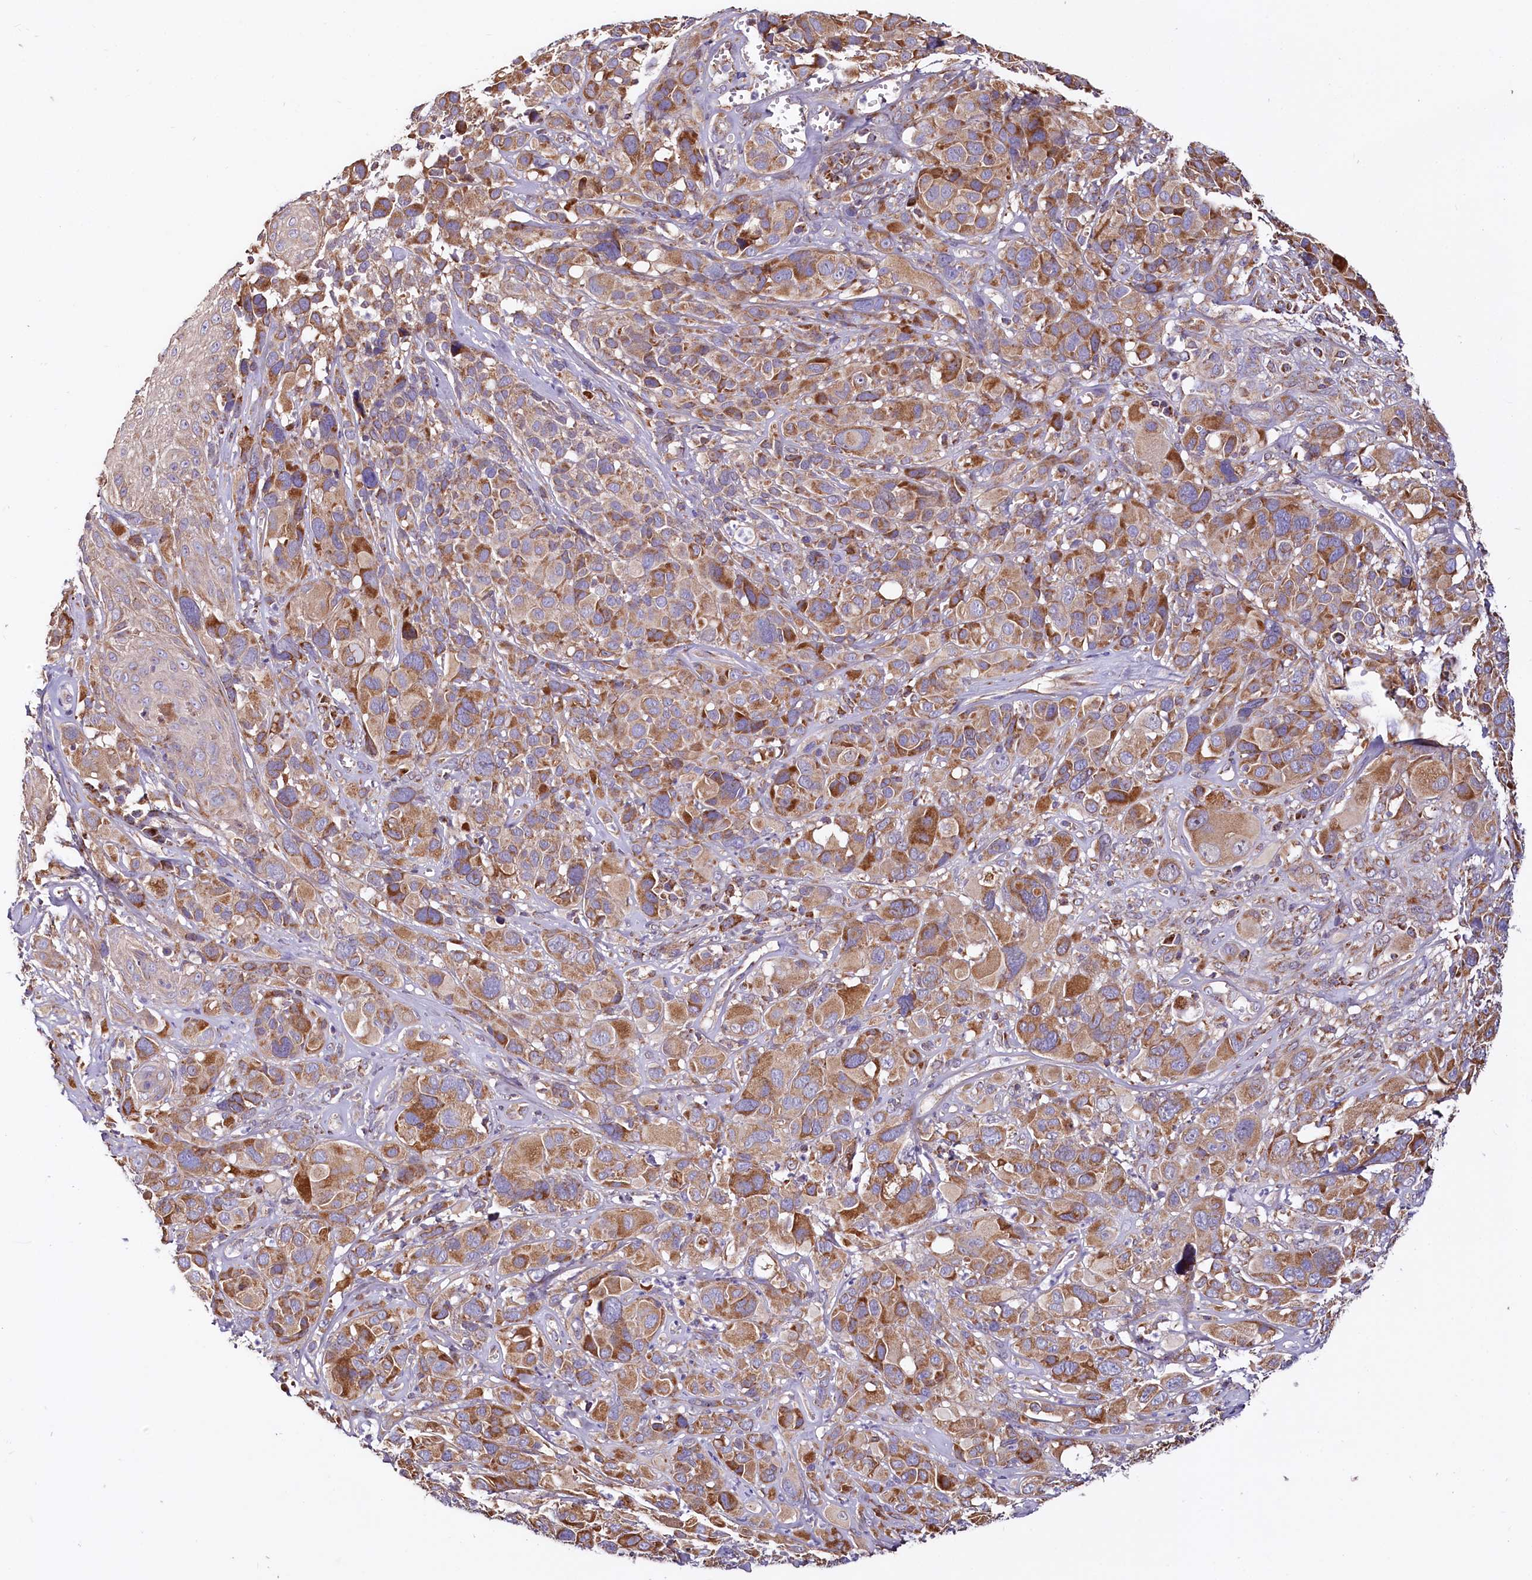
{"staining": {"intensity": "moderate", "quantity": ">75%", "location": "cytoplasmic/membranous"}, "tissue": "melanoma", "cell_type": "Tumor cells", "image_type": "cancer", "snomed": [{"axis": "morphology", "description": "Malignant melanoma, NOS"}, {"axis": "topography", "description": "Skin of trunk"}], "caption": "Melanoma stained with immunohistochemistry displays moderate cytoplasmic/membranous staining in about >75% of tumor cells.", "gene": "NUDT15", "patient": {"sex": "male", "age": 71}}